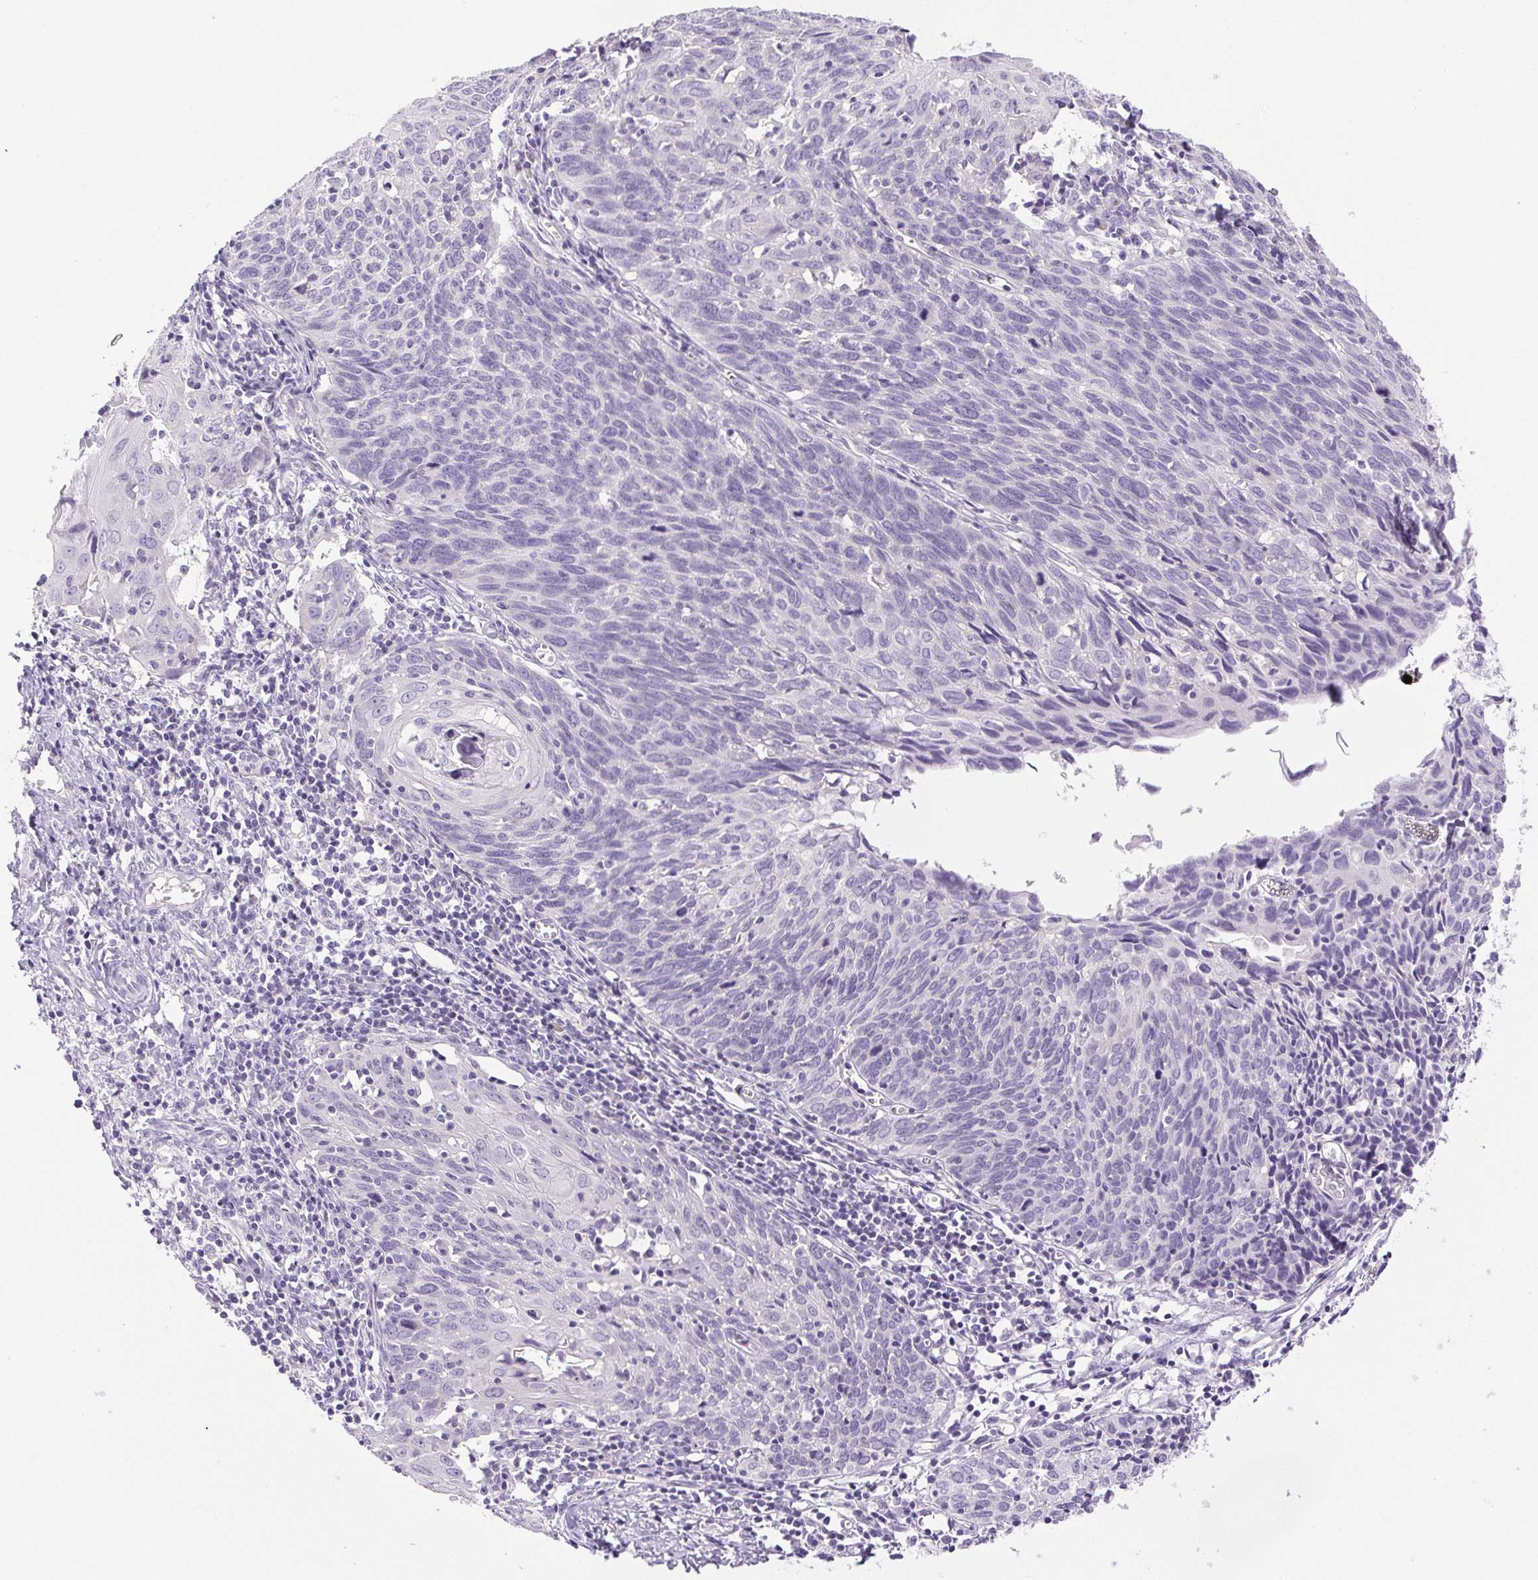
{"staining": {"intensity": "negative", "quantity": "none", "location": "none"}, "tissue": "cervical cancer", "cell_type": "Tumor cells", "image_type": "cancer", "snomed": [{"axis": "morphology", "description": "Squamous cell carcinoma, NOS"}, {"axis": "topography", "description": "Cervix"}], "caption": "The immunohistochemistry (IHC) image has no significant expression in tumor cells of cervical squamous cell carcinoma tissue. (DAB immunohistochemistry (IHC) visualized using brightfield microscopy, high magnification).", "gene": "PAPPA2", "patient": {"sex": "female", "age": 39}}